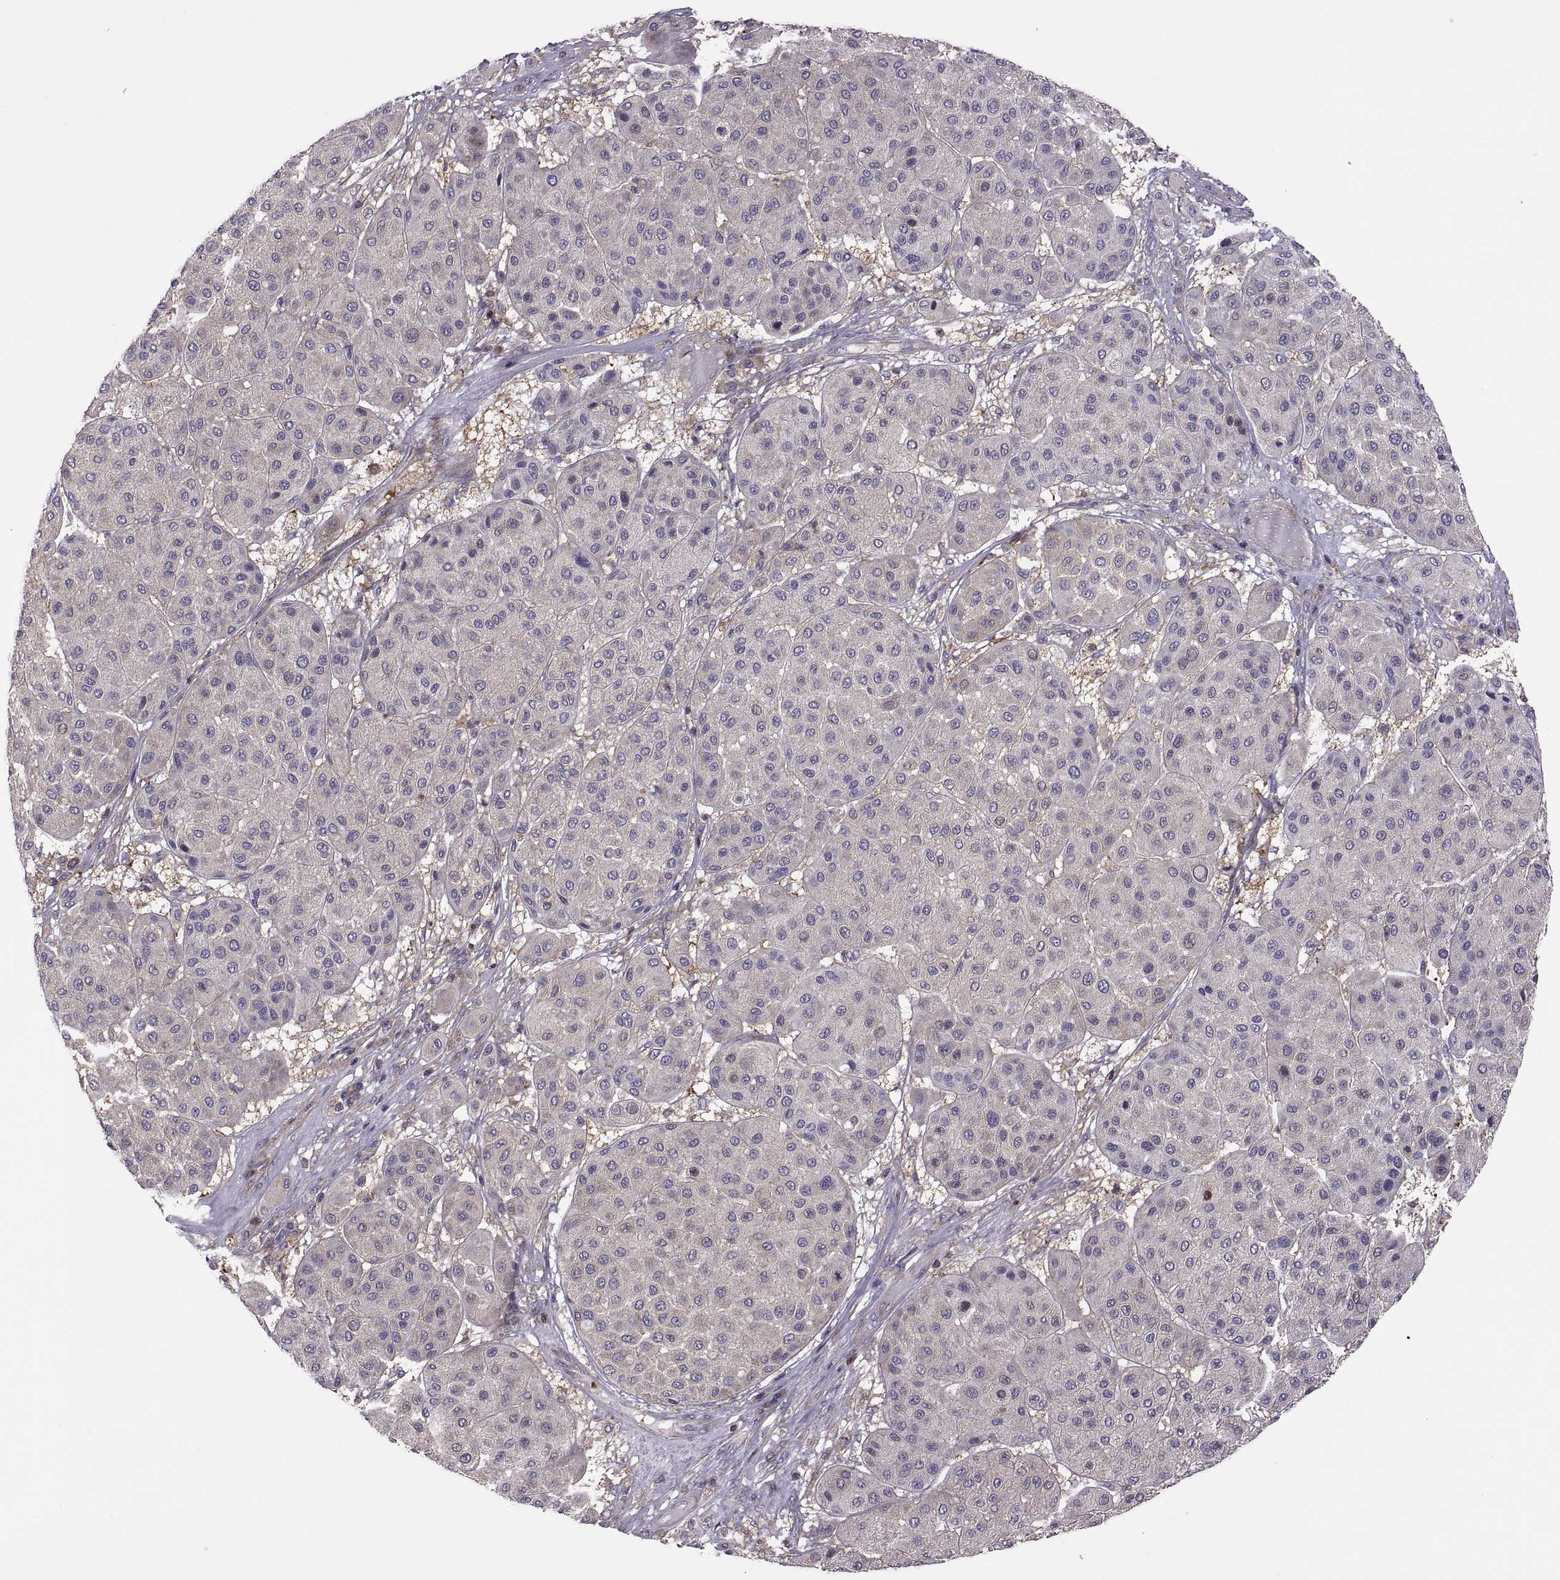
{"staining": {"intensity": "negative", "quantity": "none", "location": "none"}, "tissue": "melanoma", "cell_type": "Tumor cells", "image_type": "cancer", "snomed": [{"axis": "morphology", "description": "Malignant melanoma, Metastatic site"}, {"axis": "topography", "description": "Smooth muscle"}], "caption": "A high-resolution micrograph shows immunohistochemistry (IHC) staining of malignant melanoma (metastatic site), which displays no significant expression in tumor cells. Brightfield microscopy of IHC stained with DAB (brown) and hematoxylin (blue), captured at high magnification.", "gene": "SPATA32", "patient": {"sex": "male", "age": 41}}